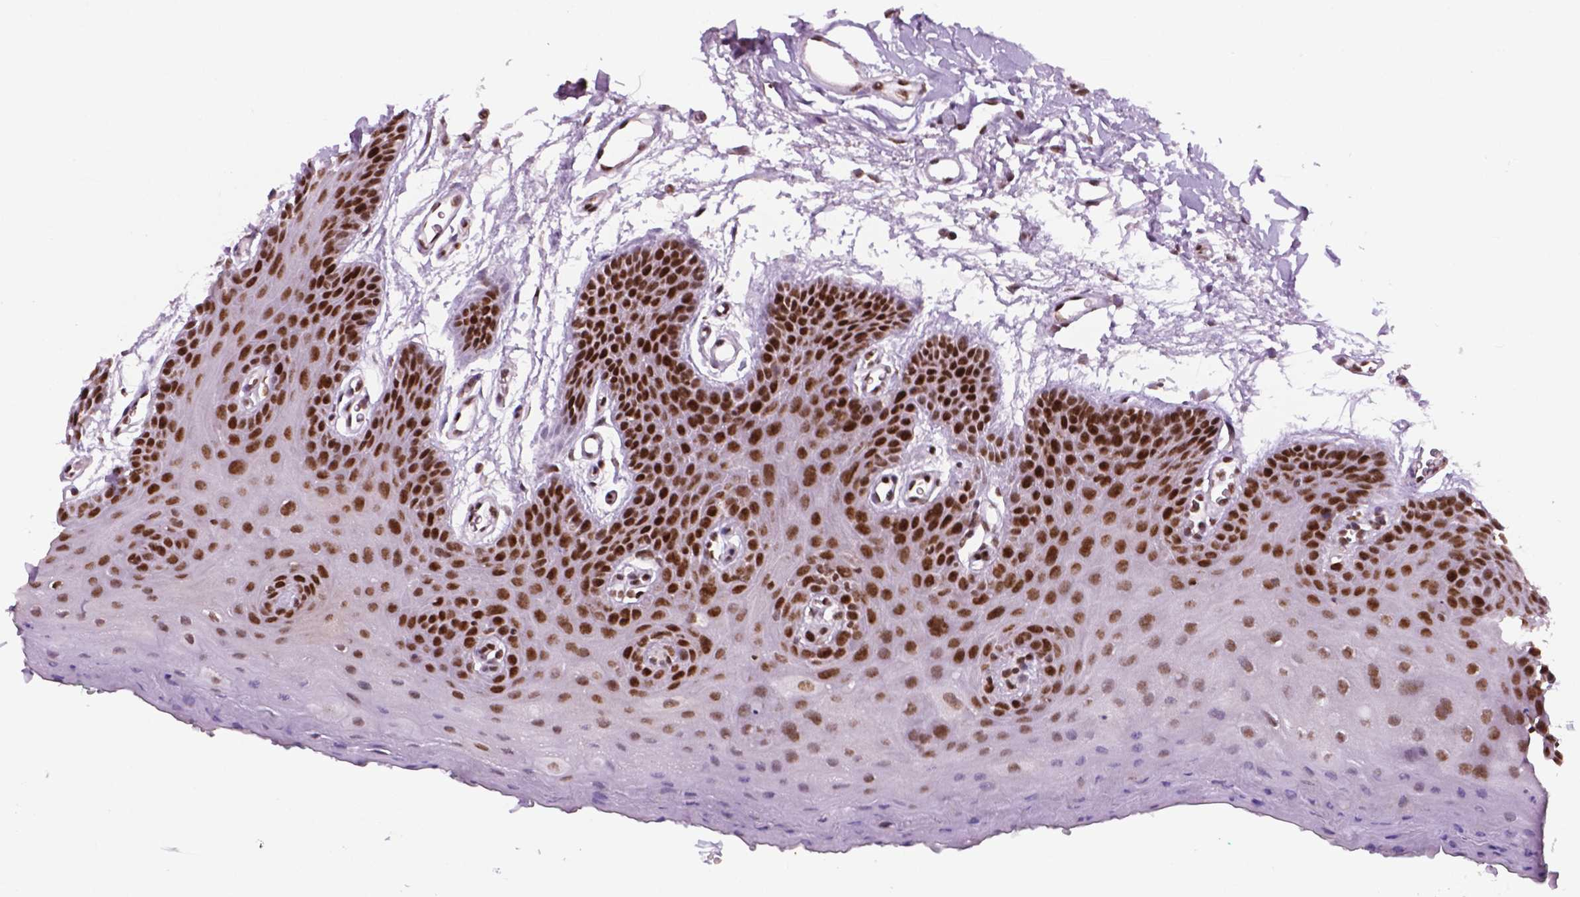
{"staining": {"intensity": "strong", "quantity": "25%-75%", "location": "nuclear"}, "tissue": "oral mucosa", "cell_type": "Squamous epithelial cells", "image_type": "normal", "snomed": [{"axis": "morphology", "description": "Normal tissue, NOS"}, {"axis": "morphology", "description": "Squamous cell carcinoma, NOS"}, {"axis": "topography", "description": "Oral tissue"}, {"axis": "topography", "description": "Head-Neck"}], "caption": "Immunohistochemistry (IHC) of benign oral mucosa demonstrates high levels of strong nuclear expression in approximately 25%-75% of squamous epithelial cells. Nuclei are stained in blue.", "gene": "MLH1", "patient": {"sex": "female", "age": 50}}